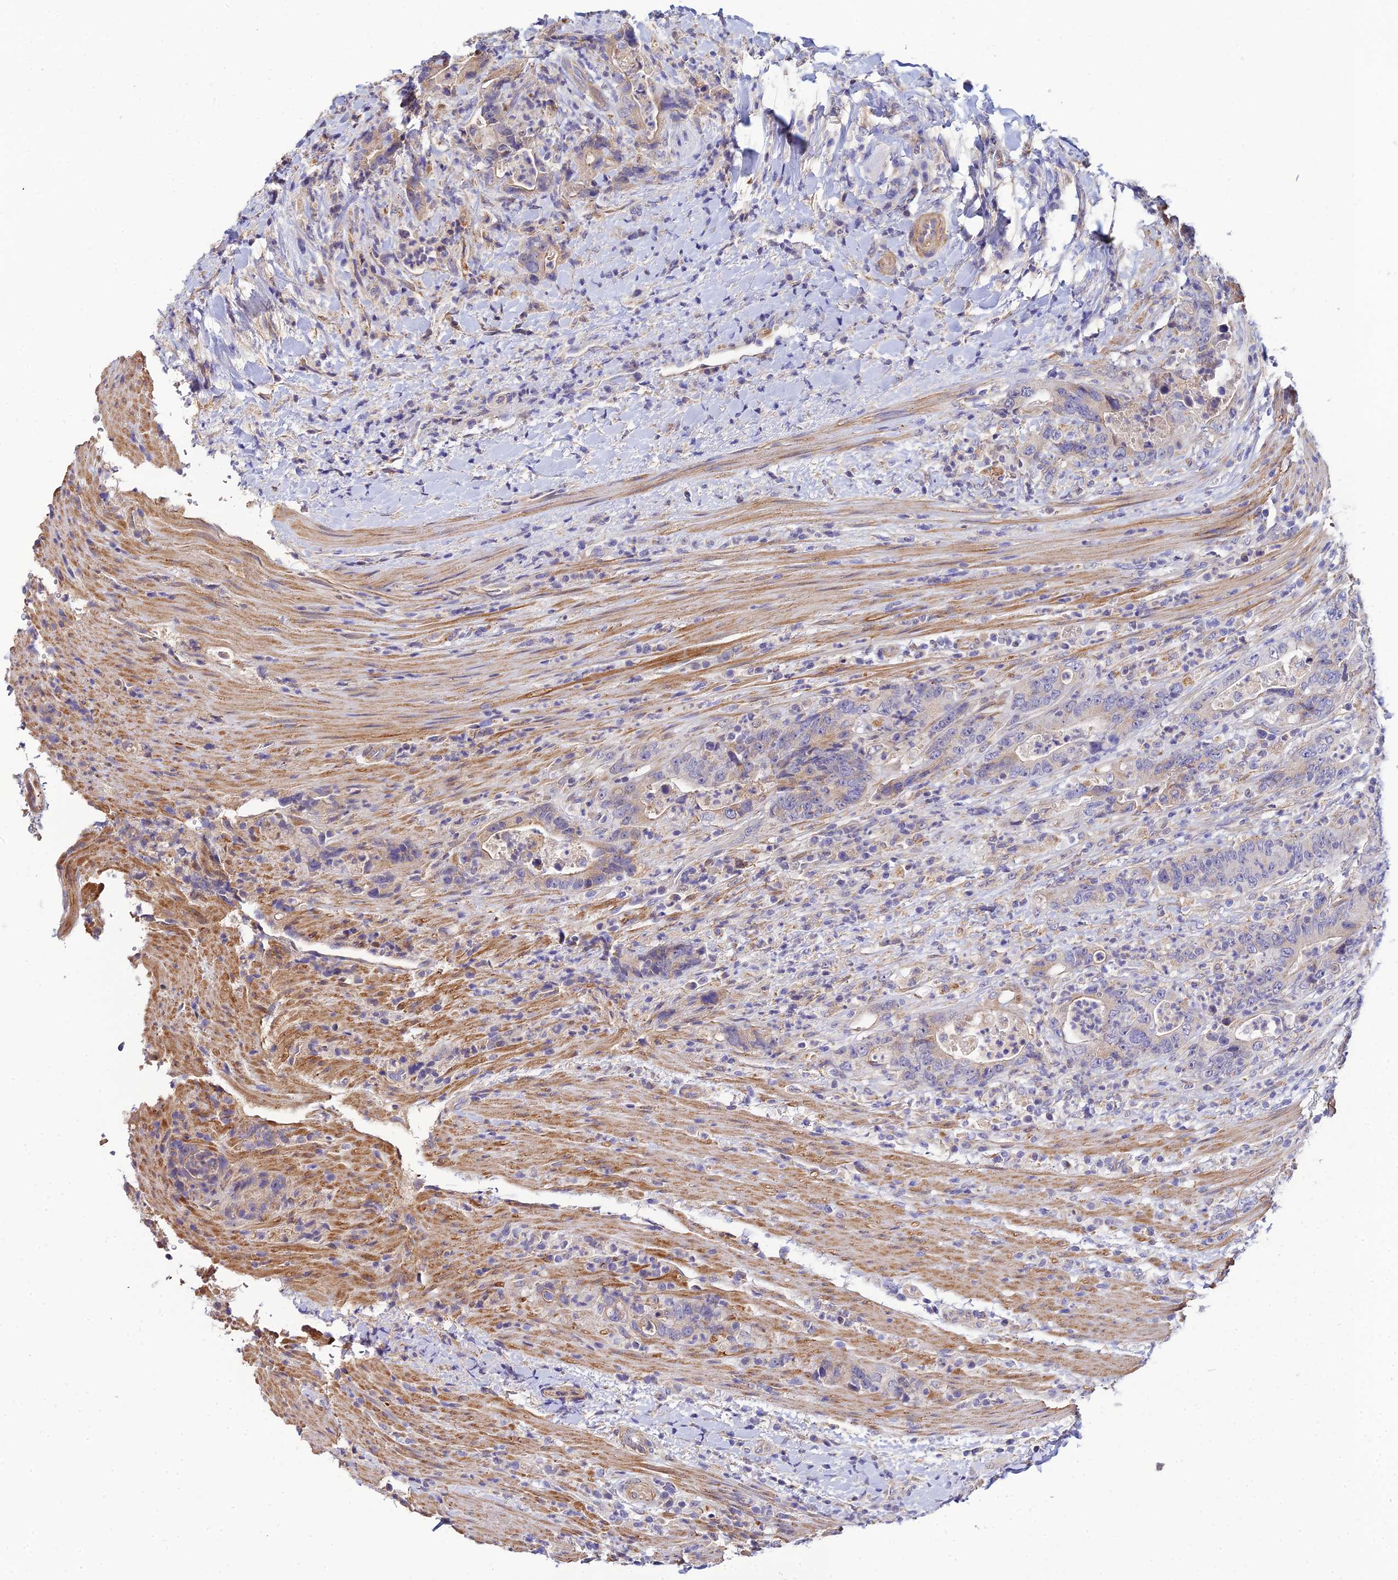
{"staining": {"intensity": "weak", "quantity": "<25%", "location": "cytoplasmic/membranous"}, "tissue": "colorectal cancer", "cell_type": "Tumor cells", "image_type": "cancer", "snomed": [{"axis": "morphology", "description": "Adenocarcinoma, NOS"}, {"axis": "topography", "description": "Colon"}], "caption": "The histopathology image shows no significant positivity in tumor cells of colorectal cancer (adenocarcinoma).", "gene": "ACOT2", "patient": {"sex": "female", "age": 75}}